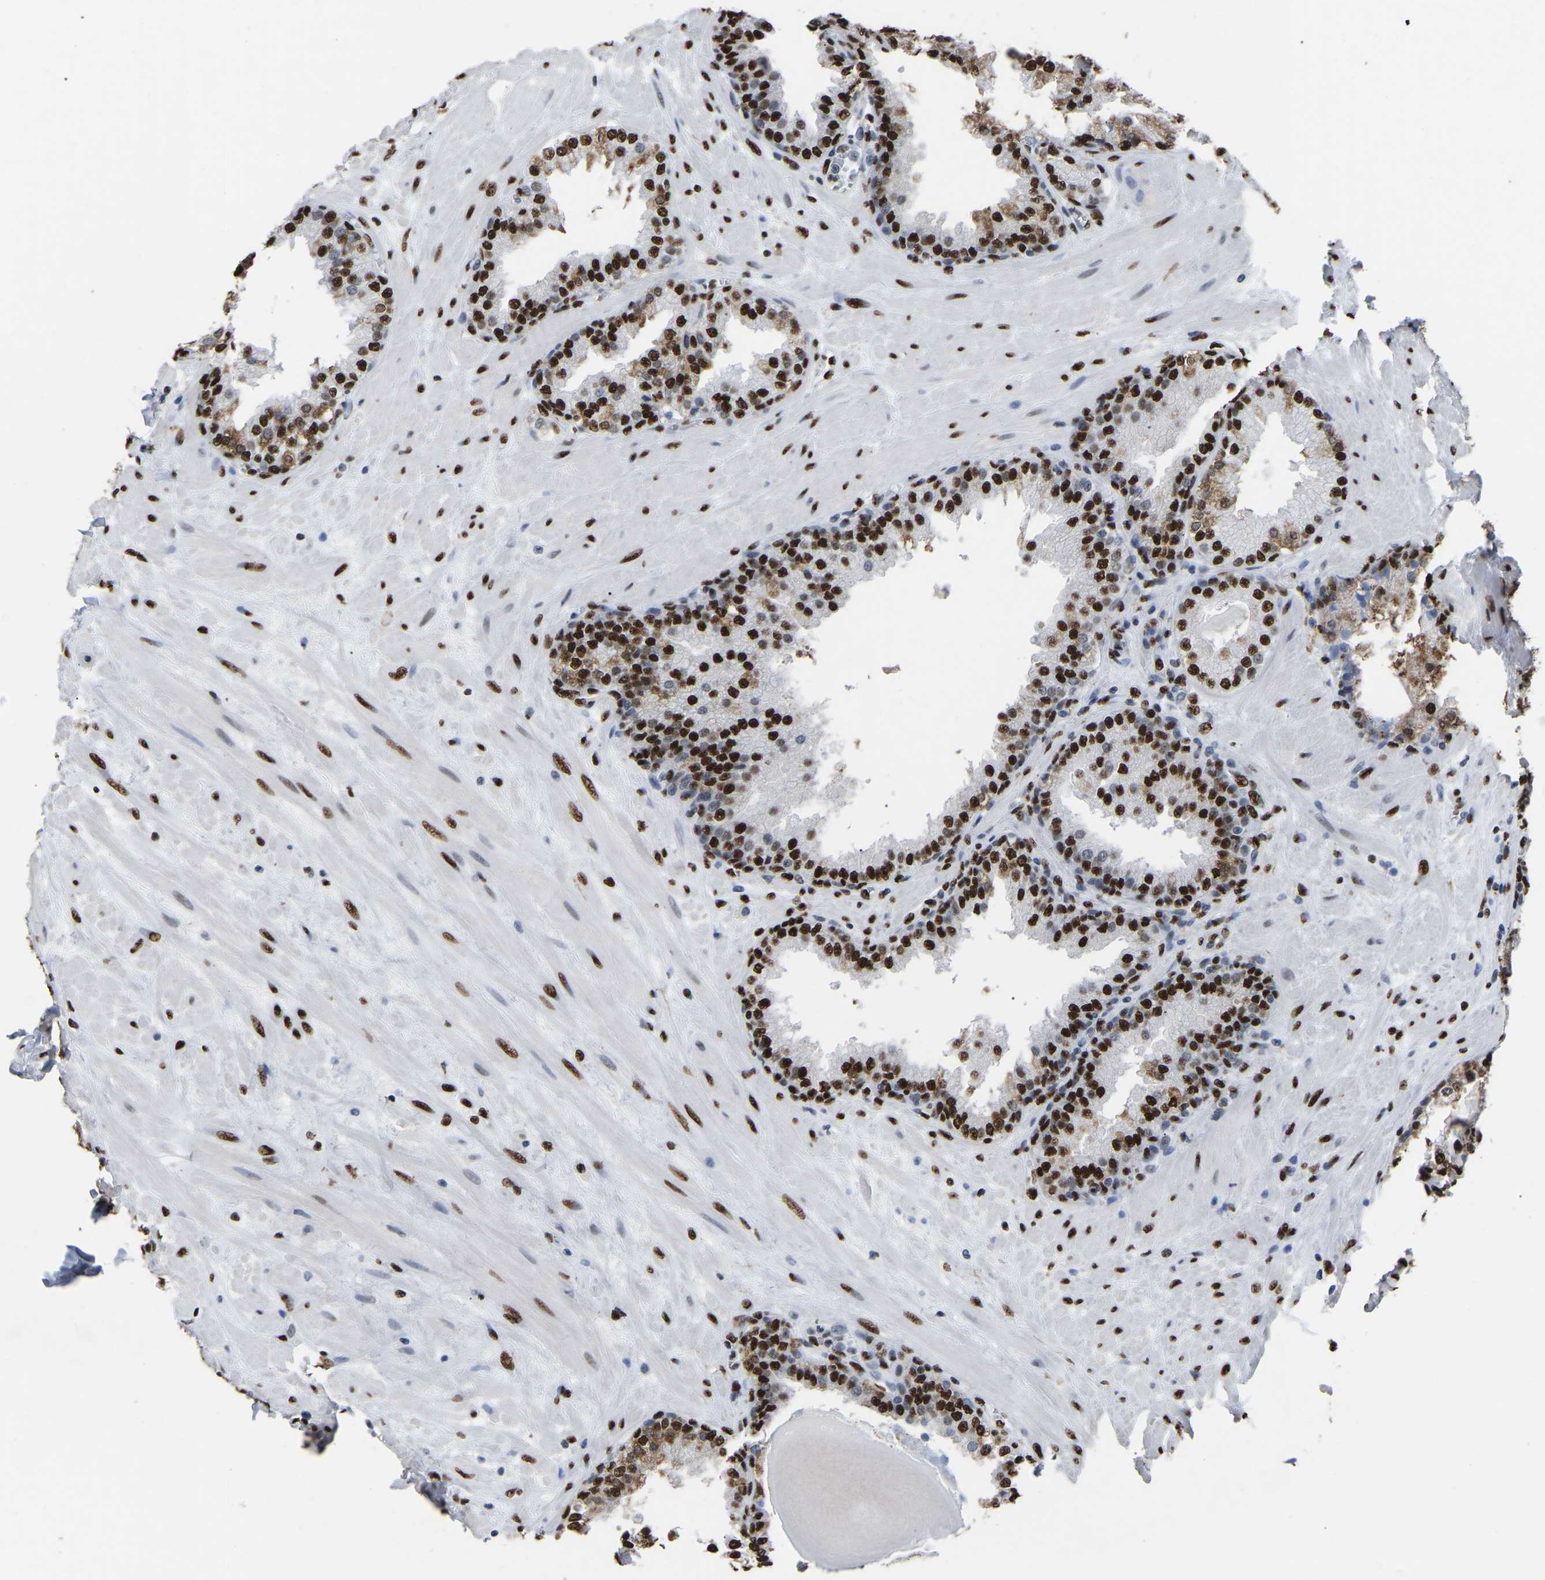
{"staining": {"intensity": "strong", "quantity": ">75%", "location": "nuclear"}, "tissue": "prostate", "cell_type": "Glandular cells", "image_type": "normal", "snomed": [{"axis": "morphology", "description": "Normal tissue, NOS"}, {"axis": "topography", "description": "Prostate"}], "caption": "This histopathology image exhibits immunohistochemistry staining of unremarkable prostate, with high strong nuclear staining in approximately >75% of glandular cells.", "gene": "RBL2", "patient": {"sex": "male", "age": 51}}